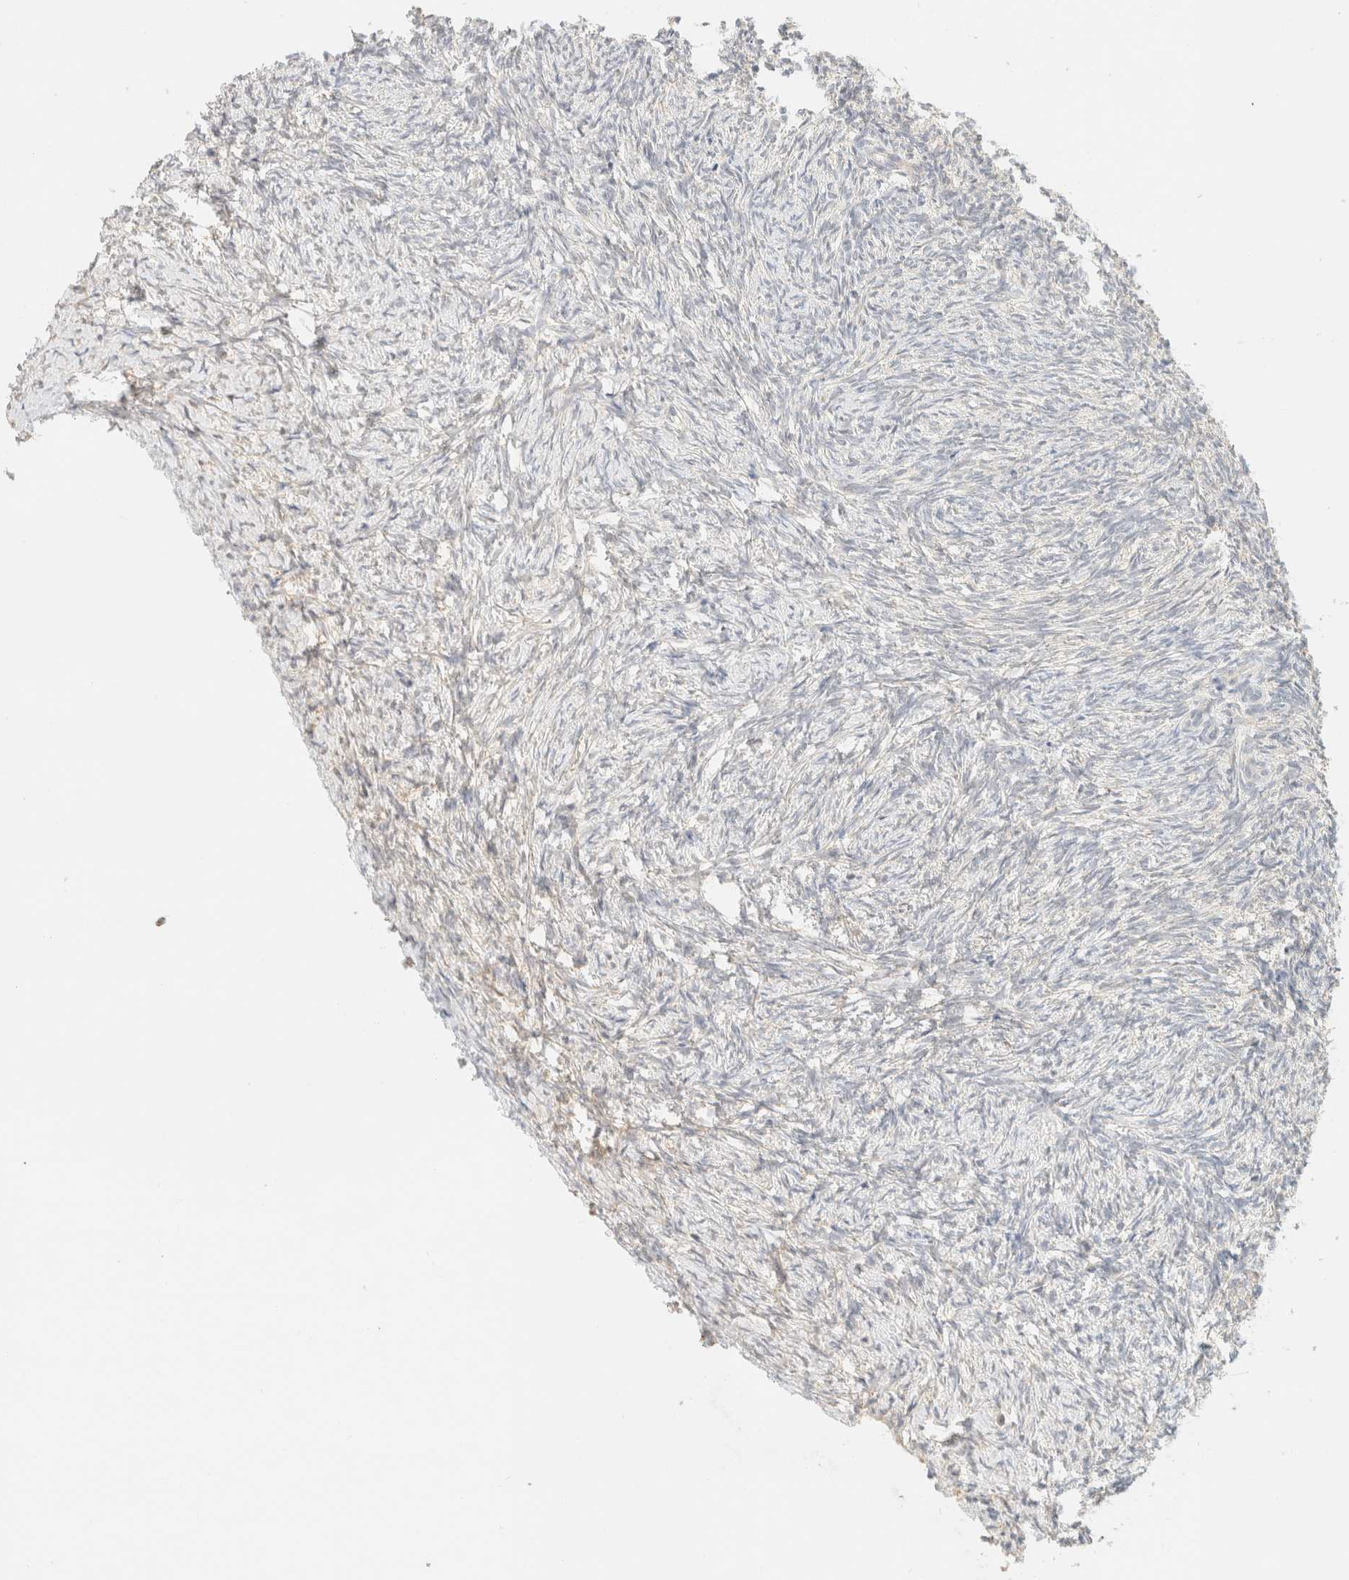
{"staining": {"intensity": "weak", "quantity": ">75%", "location": "cytoplasmic/membranous"}, "tissue": "ovary", "cell_type": "Follicle cells", "image_type": "normal", "snomed": [{"axis": "morphology", "description": "Normal tissue, NOS"}, {"axis": "topography", "description": "Ovary"}], "caption": "The immunohistochemical stain highlights weak cytoplasmic/membranous expression in follicle cells of unremarkable ovary.", "gene": "TIMD4", "patient": {"sex": "female", "age": 41}}